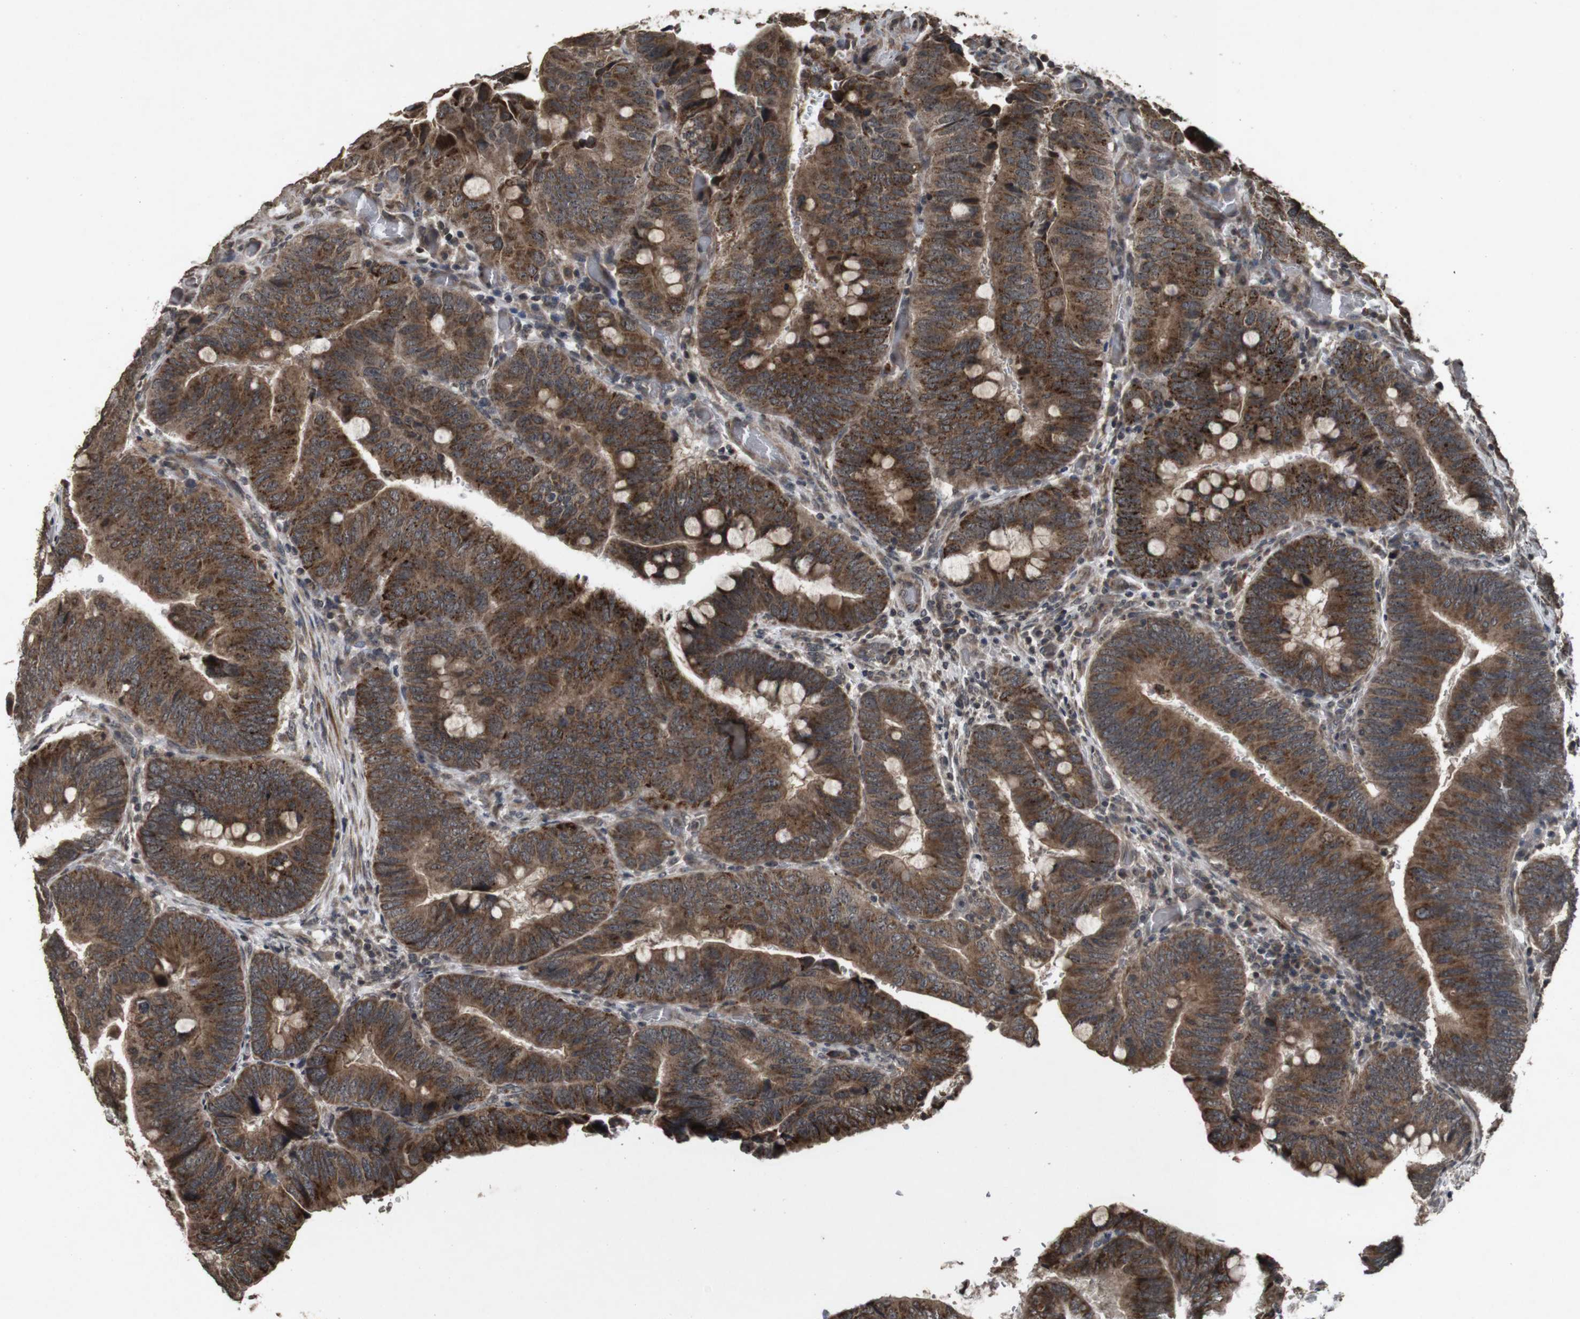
{"staining": {"intensity": "strong", "quantity": ">75%", "location": "cytoplasmic/membranous"}, "tissue": "colorectal cancer", "cell_type": "Tumor cells", "image_type": "cancer", "snomed": [{"axis": "morphology", "description": "Normal tissue, NOS"}, {"axis": "morphology", "description": "Adenocarcinoma, NOS"}, {"axis": "topography", "description": "Rectum"}, {"axis": "topography", "description": "Peripheral nerve tissue"}], "caption": "Protein staining exhibits strong cytoplasmic/membranous expression in approximately >75% of tumor cells in colorectal cancer (adenocarcinoma).", "gene": "SORL1", "patient": {"sex": "male", "age": 92}}